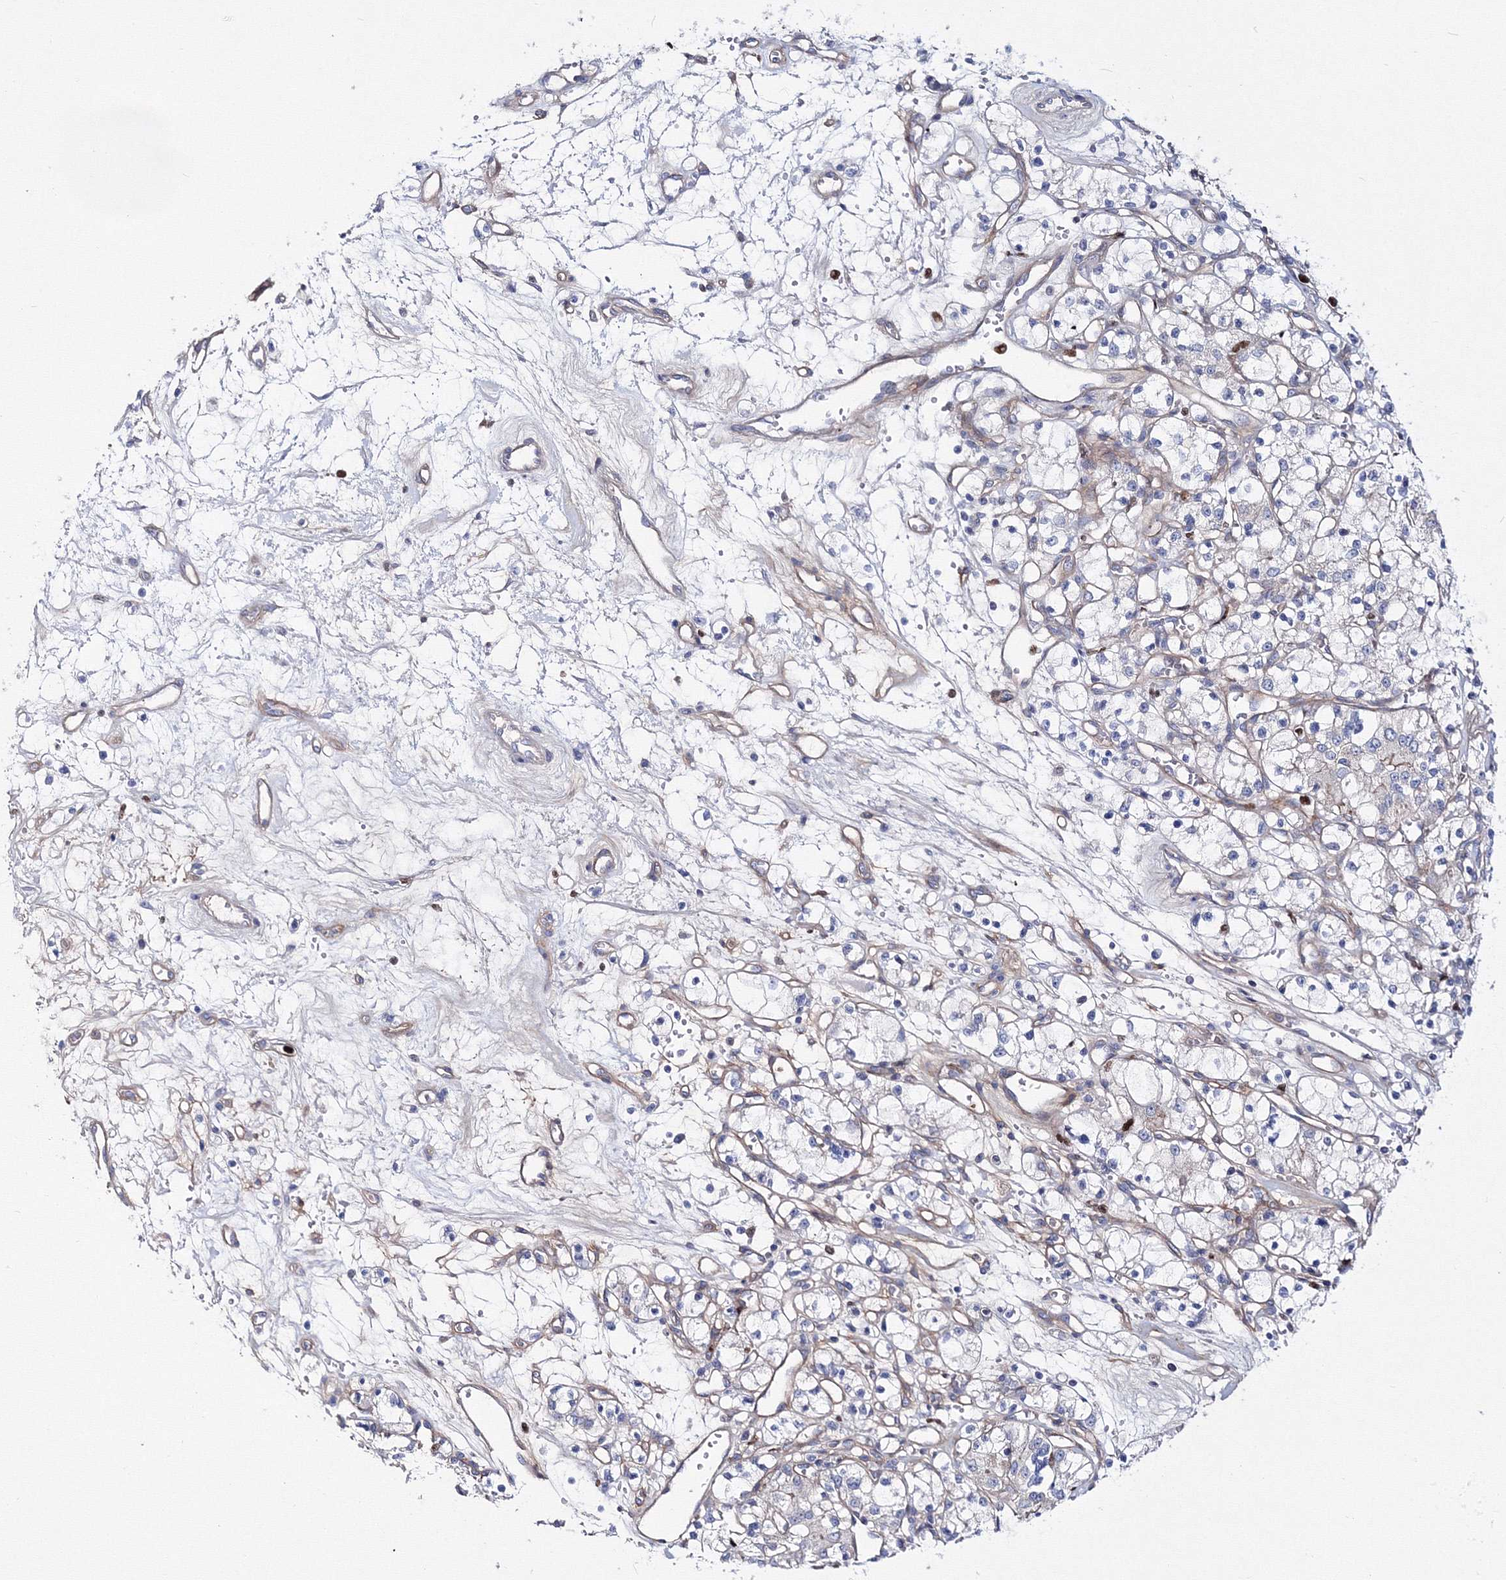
{"staining": {"intensity": "negative", "quantity": "none", "location": "none"}, "tissue": "renal cancer", "cell_type": "Tumor cells", "image_type": "cancer", "snomed": [{"axis": "morphology", "description": "Adenocarcinoma, NOS"}, {"axis": "topography", "description": "Kidney"}], "caption": "DAB immunohistochemical staining of renal cancer (adenocarcinoma) displays no significant staining in tumor cells. (DAB IHC, high magnification).", "gene": "C11orf52", "patient": {"sex": "female", "age": 59}}